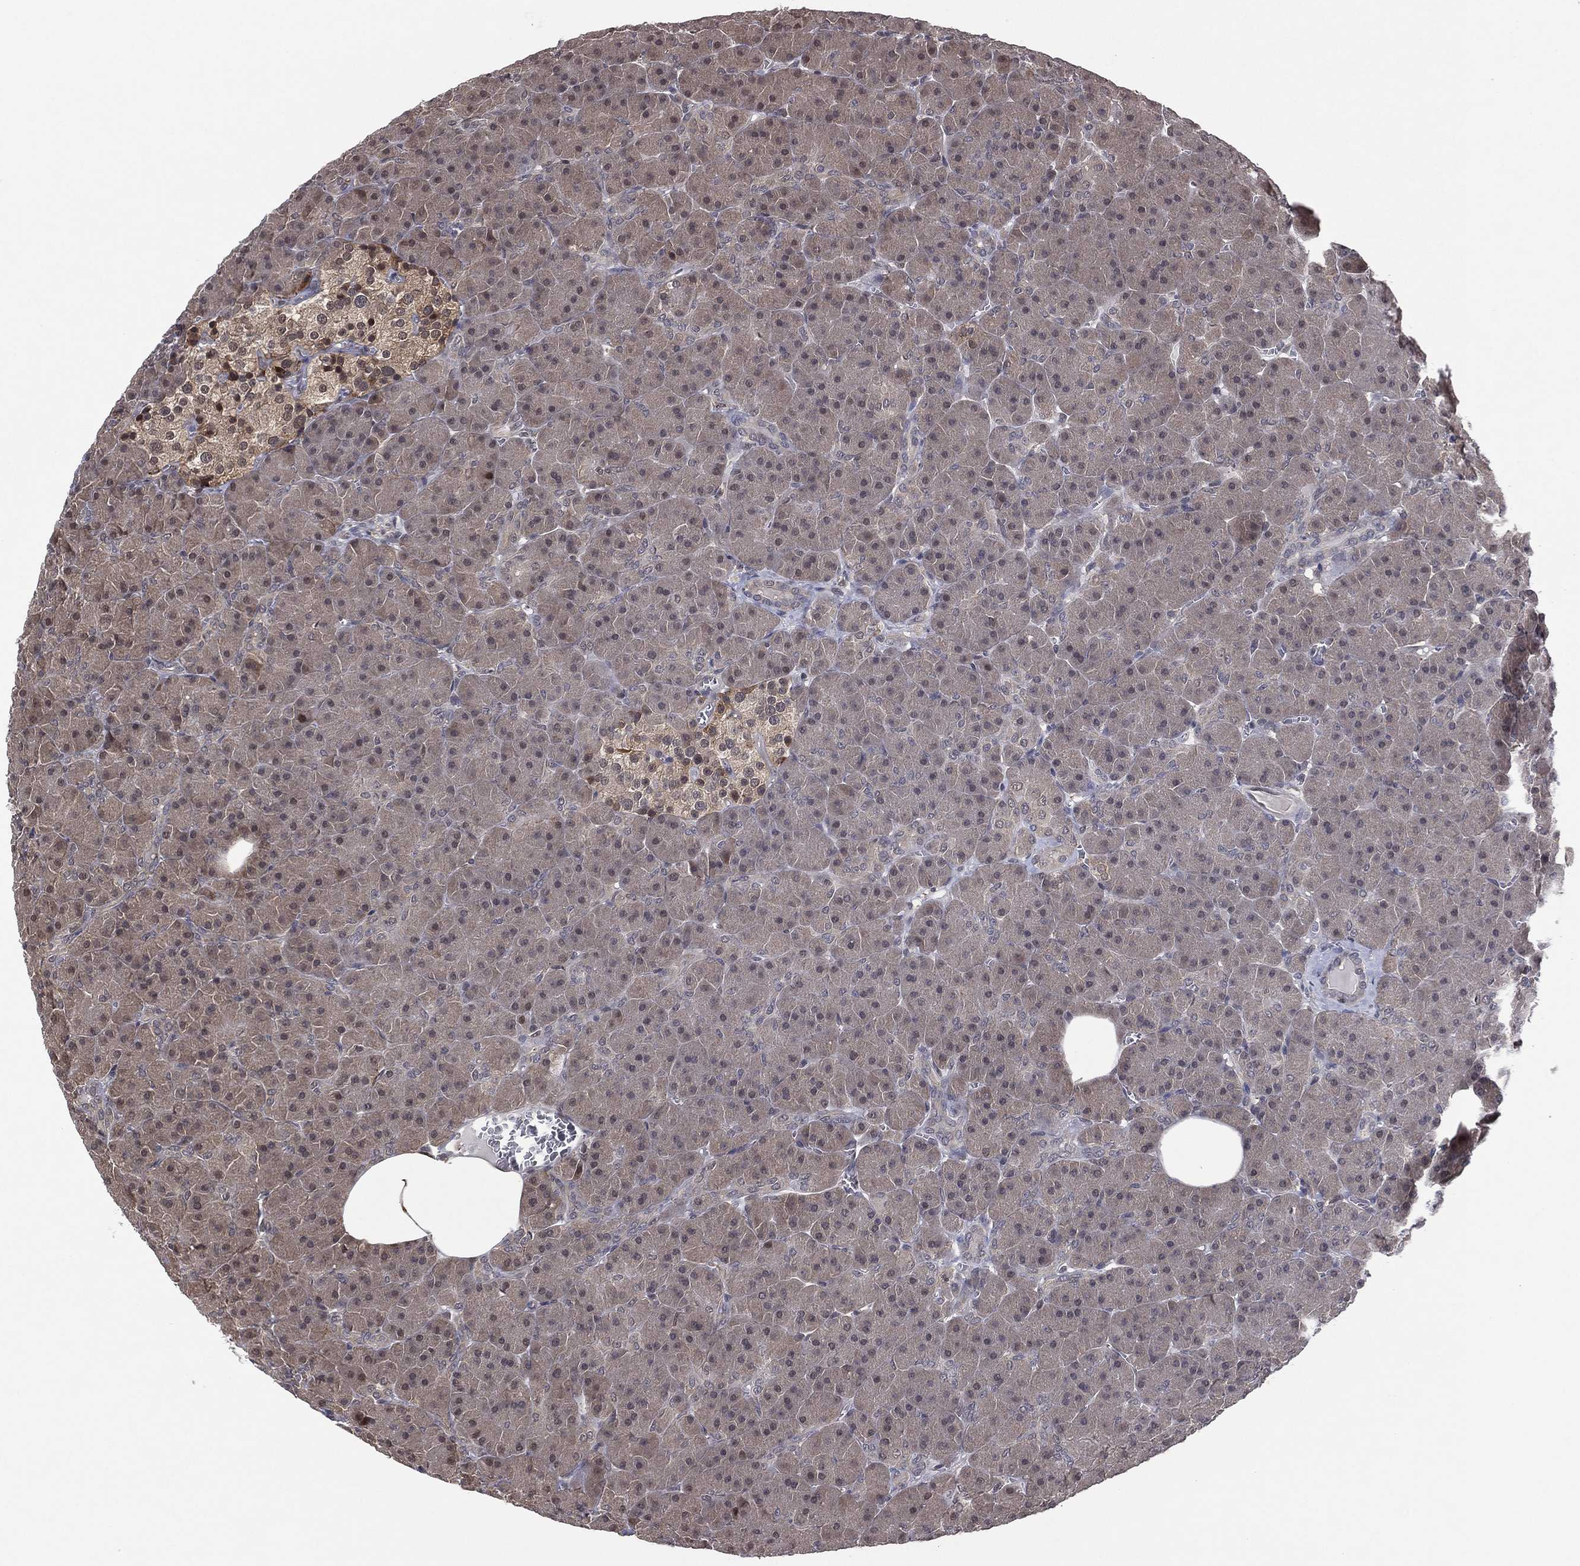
{"staining": {"intensity": "weak", "quantity": "25%-75%", "location": "cytoplasmic/membranous"}, "tissue": "pancreas", "cell_type": "Exocrine glandular cells", "image_type": "normal", "snomed": [{"axis": "morphology", "description": "Normal tissue, NOS"}, {"axis": "topography", "description": "Pancreas"}], "caption": "Immunohistochemical staining of unremarkable human pancreas displays 25%-75% levels of weak cytoplasmic/membranous protein positivity in about 25%-75% of exocrine glandular cells.", "gene": "ICOSLG", "patient": {"sex": "male", "age": 61}}